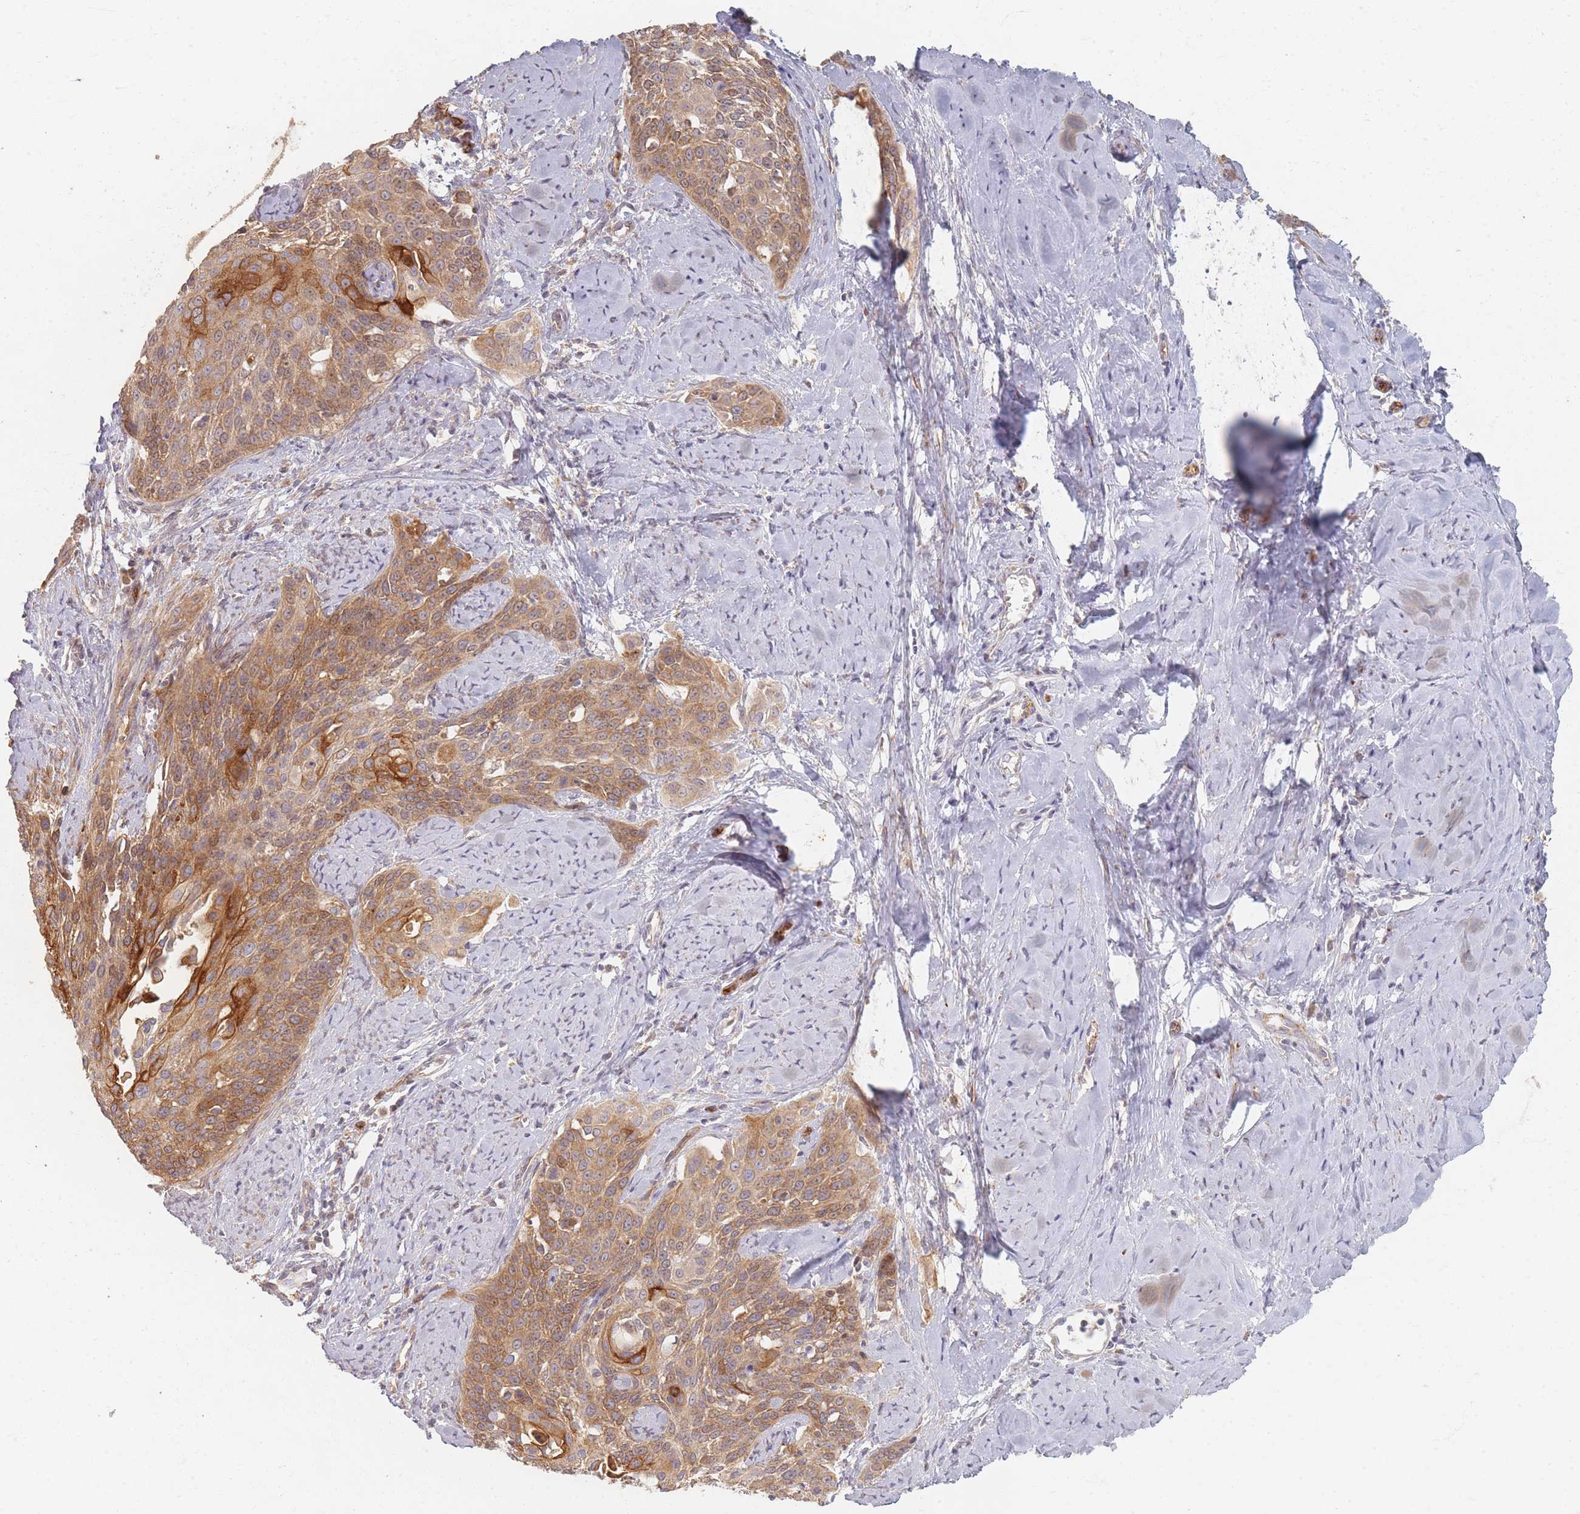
{"staining": {"intensity": "moderate", "quantity": ">75%", "location": "cytoplasmic/membranous"}, "tissue": "cervical cancer", "cell_type": "Tumor cells", "image_type": "cancer", "snomed": [{"axis": "morphology", "description": "Squamous cell carcinoma, NOS"}, {"axis": "topography", "description": "Cervix"}], "caption": "Moderate cytoplasmic/membranous protein staining is seen in about >75% of tumor cells in cervical cancer.", "gene": "MRPS6", "patient": {"sex": "female", "age": 44}}